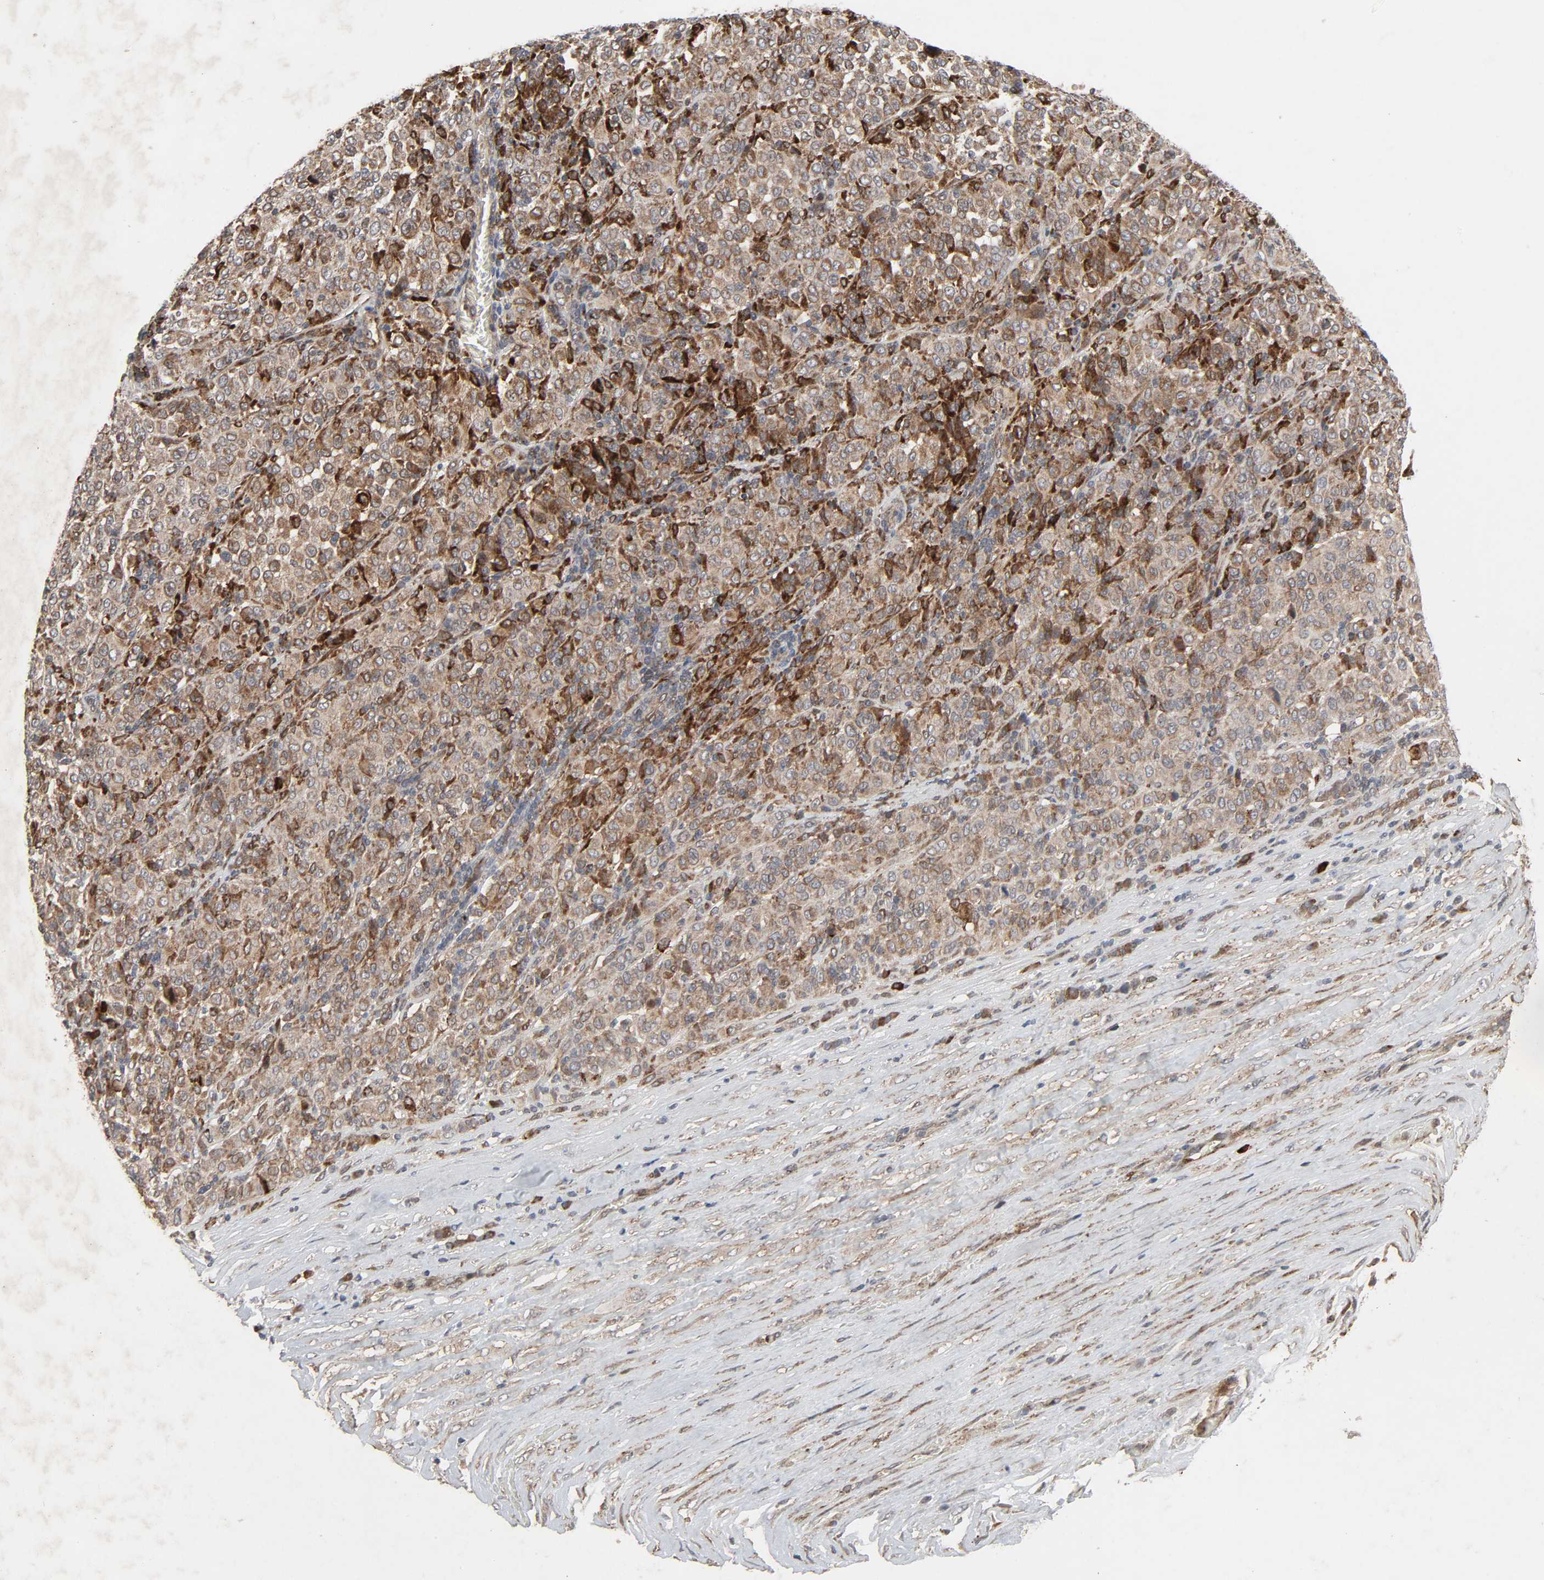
{"staining": {"intensity": "moderate", "quantity": ">75%", "location": "cytoplasmic/membranous"}, "tissue": "melanoma", "cell_type": "Tumor cells", "image_type": "cancer", "snomed": [{"axis": "morphology", "description": "Malignant melanoma, Metastatic site"}, {"axis": "topography", "description": "Pancreas"}], "caption": "Malignant melanoma (metastatic site) tissue displays moderate cytoplasmic/membranous staining in about >75% of tumor cells, visualized by immunohistochemistry. (DAB IHC with brightfield microscopy, high magnification).", "gene": "ADCY4", "patient": {"sex": "female", "age": 30}}